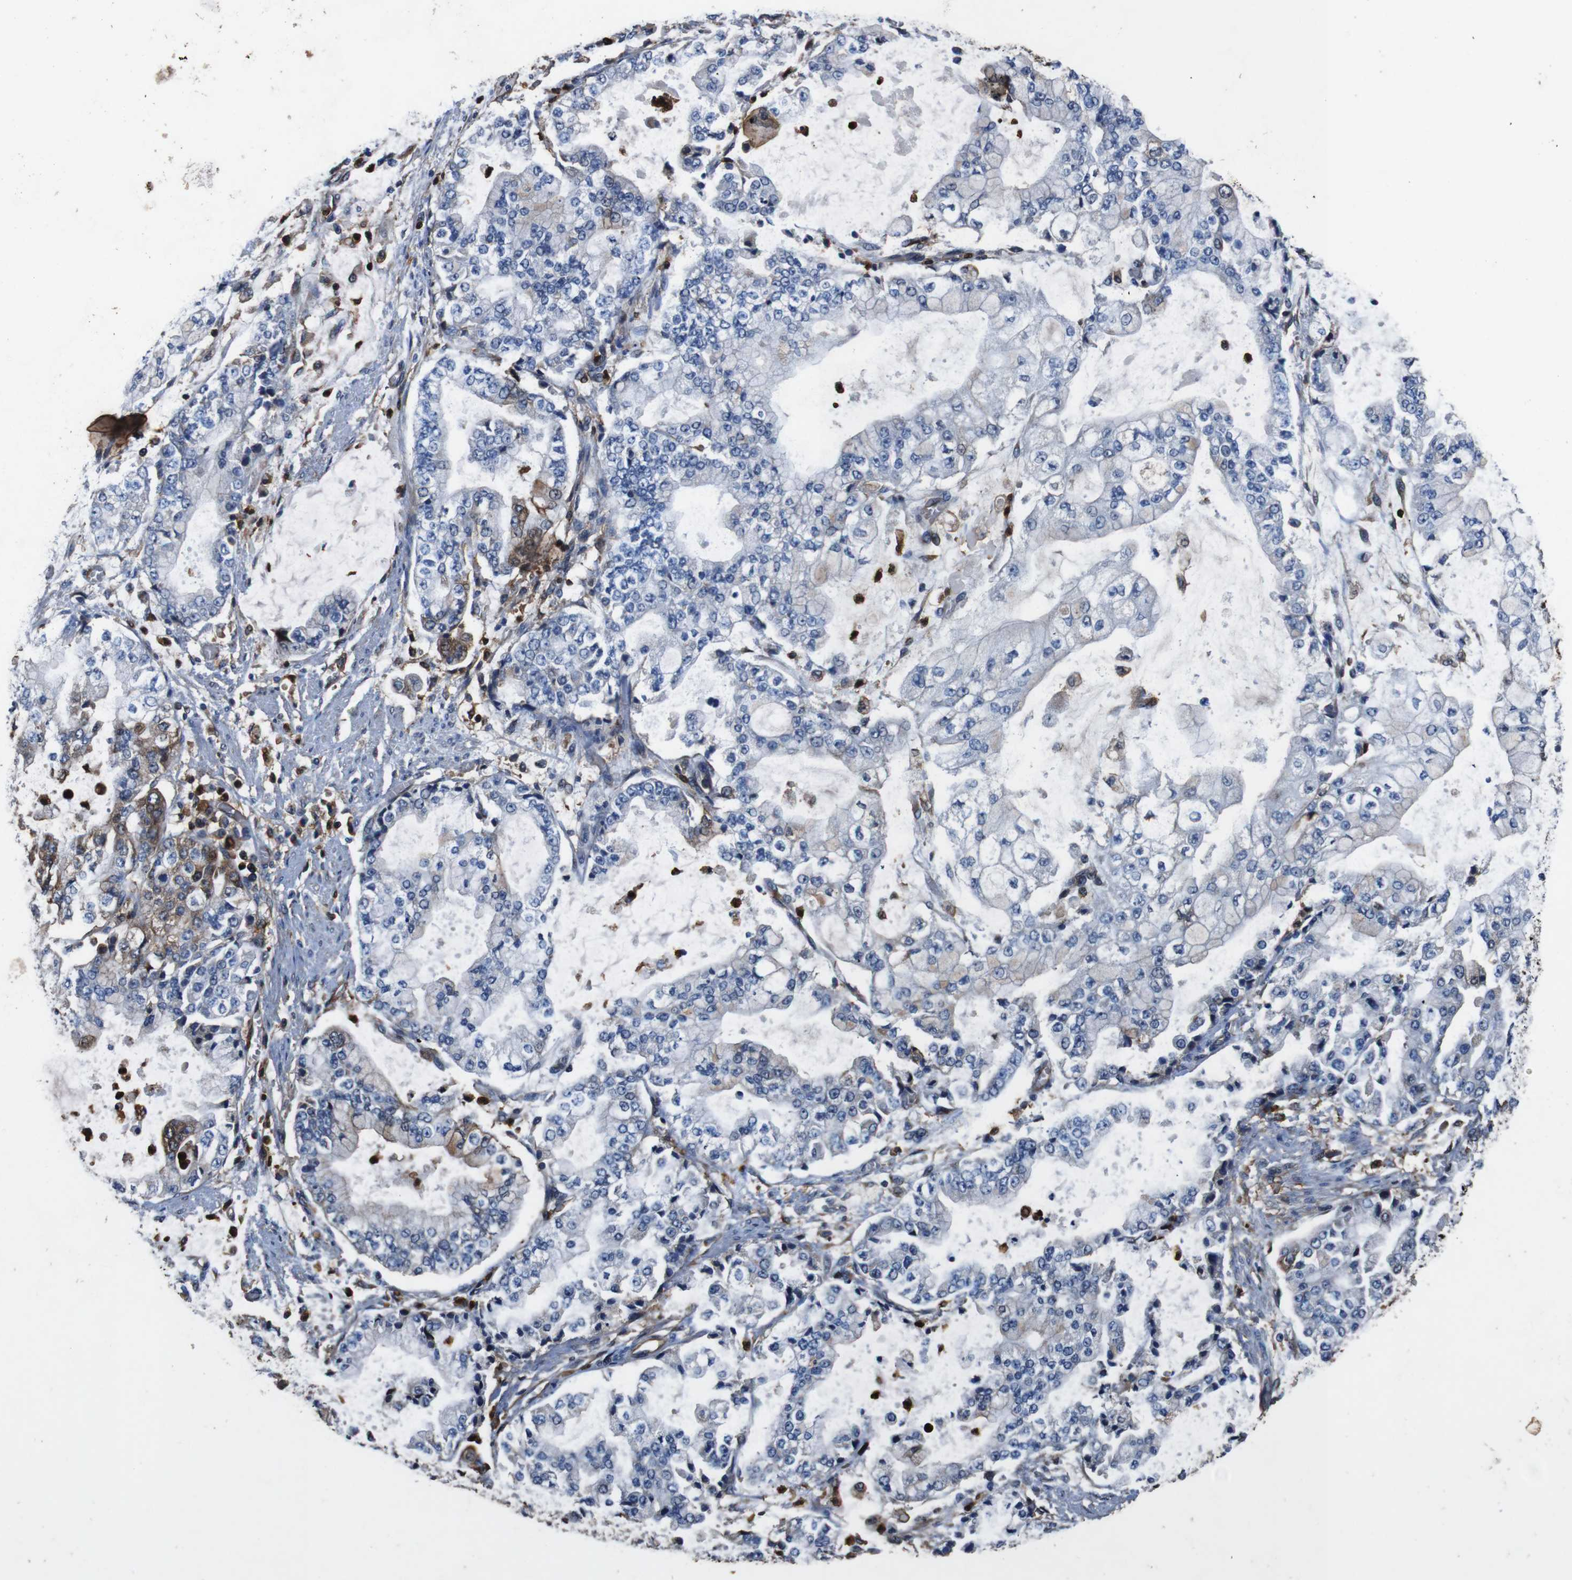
{"staining": {"intensity": "moderate", "quantity": "<25%", "location": "cytoplasmic/membranous,nuclear"}, "tissue": "stomach cancer", "cell_type": "Tumor cells", "image_type": "cancer", "snomed": [{"axis": "morphology", "description": "Adenocarcinoma, NOS"}, {"axis": "topography", "description": "Stomach"}], "caption": "This micrograph exhibits stomach cancer (adenocarcinoma) stained with IHC to label a protein in brown. The cytoplasmic/membranous and nuclear of tumor cells show moderate positivity for the protein. Nuclei are counter-stained blue.", "gene": "ANXA1", "patient": {"sex": "male", "age": 76}}